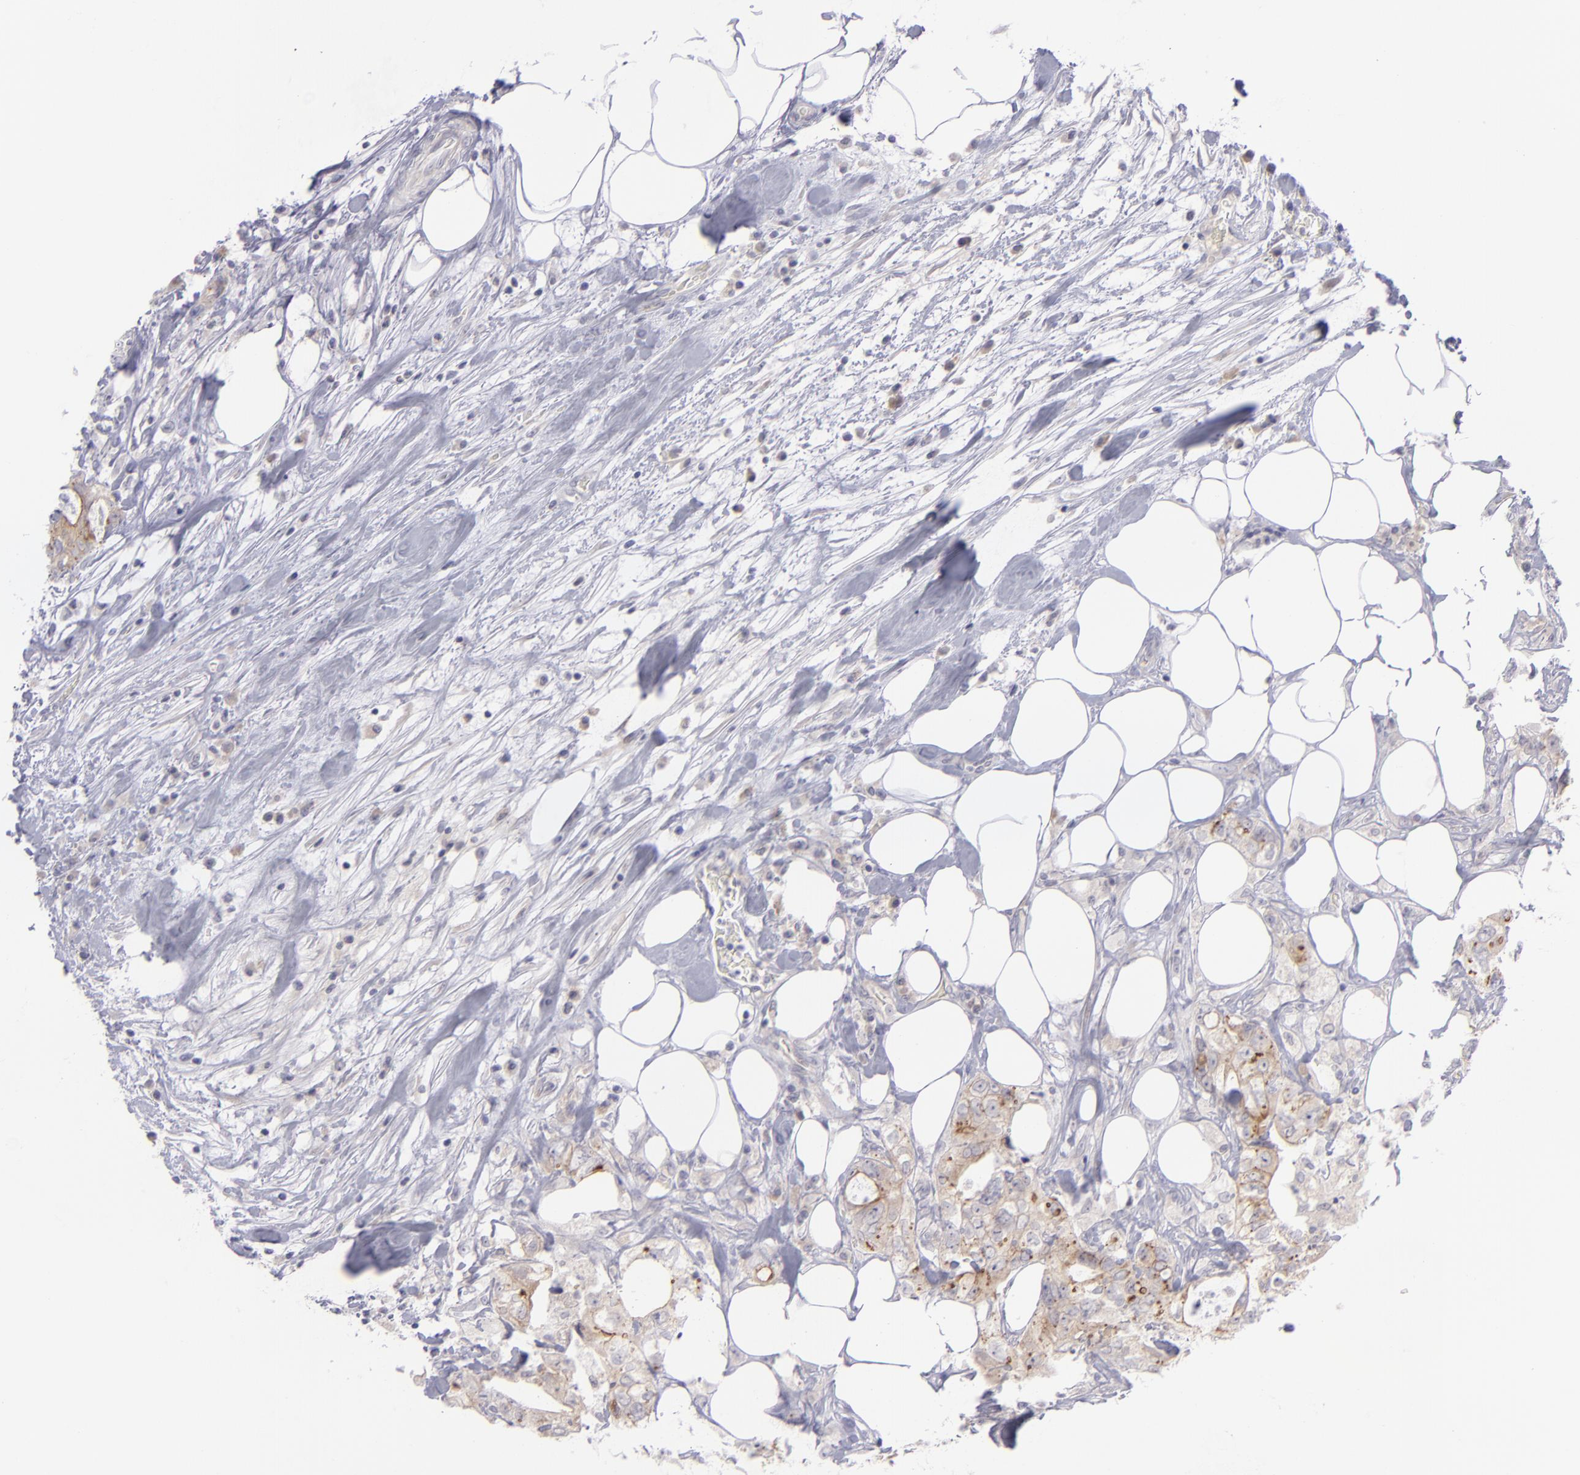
{"staining": {"intensity": "weak", "quantity": "25%-75%", "location": "cytoplasmic/membranous"}, "tissue": "colorectal cancer", "cell_type": "Tumor cells", "image_type": "cancer", "snomed": [{"axis": "morphology", "description": "Adenocarcinoma, NOS"}, {"axis": "topography", "description": "Rectum"}], "caption": "Immunohistochemistry (DAB) staining of colorectal cancer reveals weak cytoplasmic/membranous protein staining in about 25%-75% of tumor cells.", "gene": "EVPL", "patient": {"sex": "female", "age": 57}}